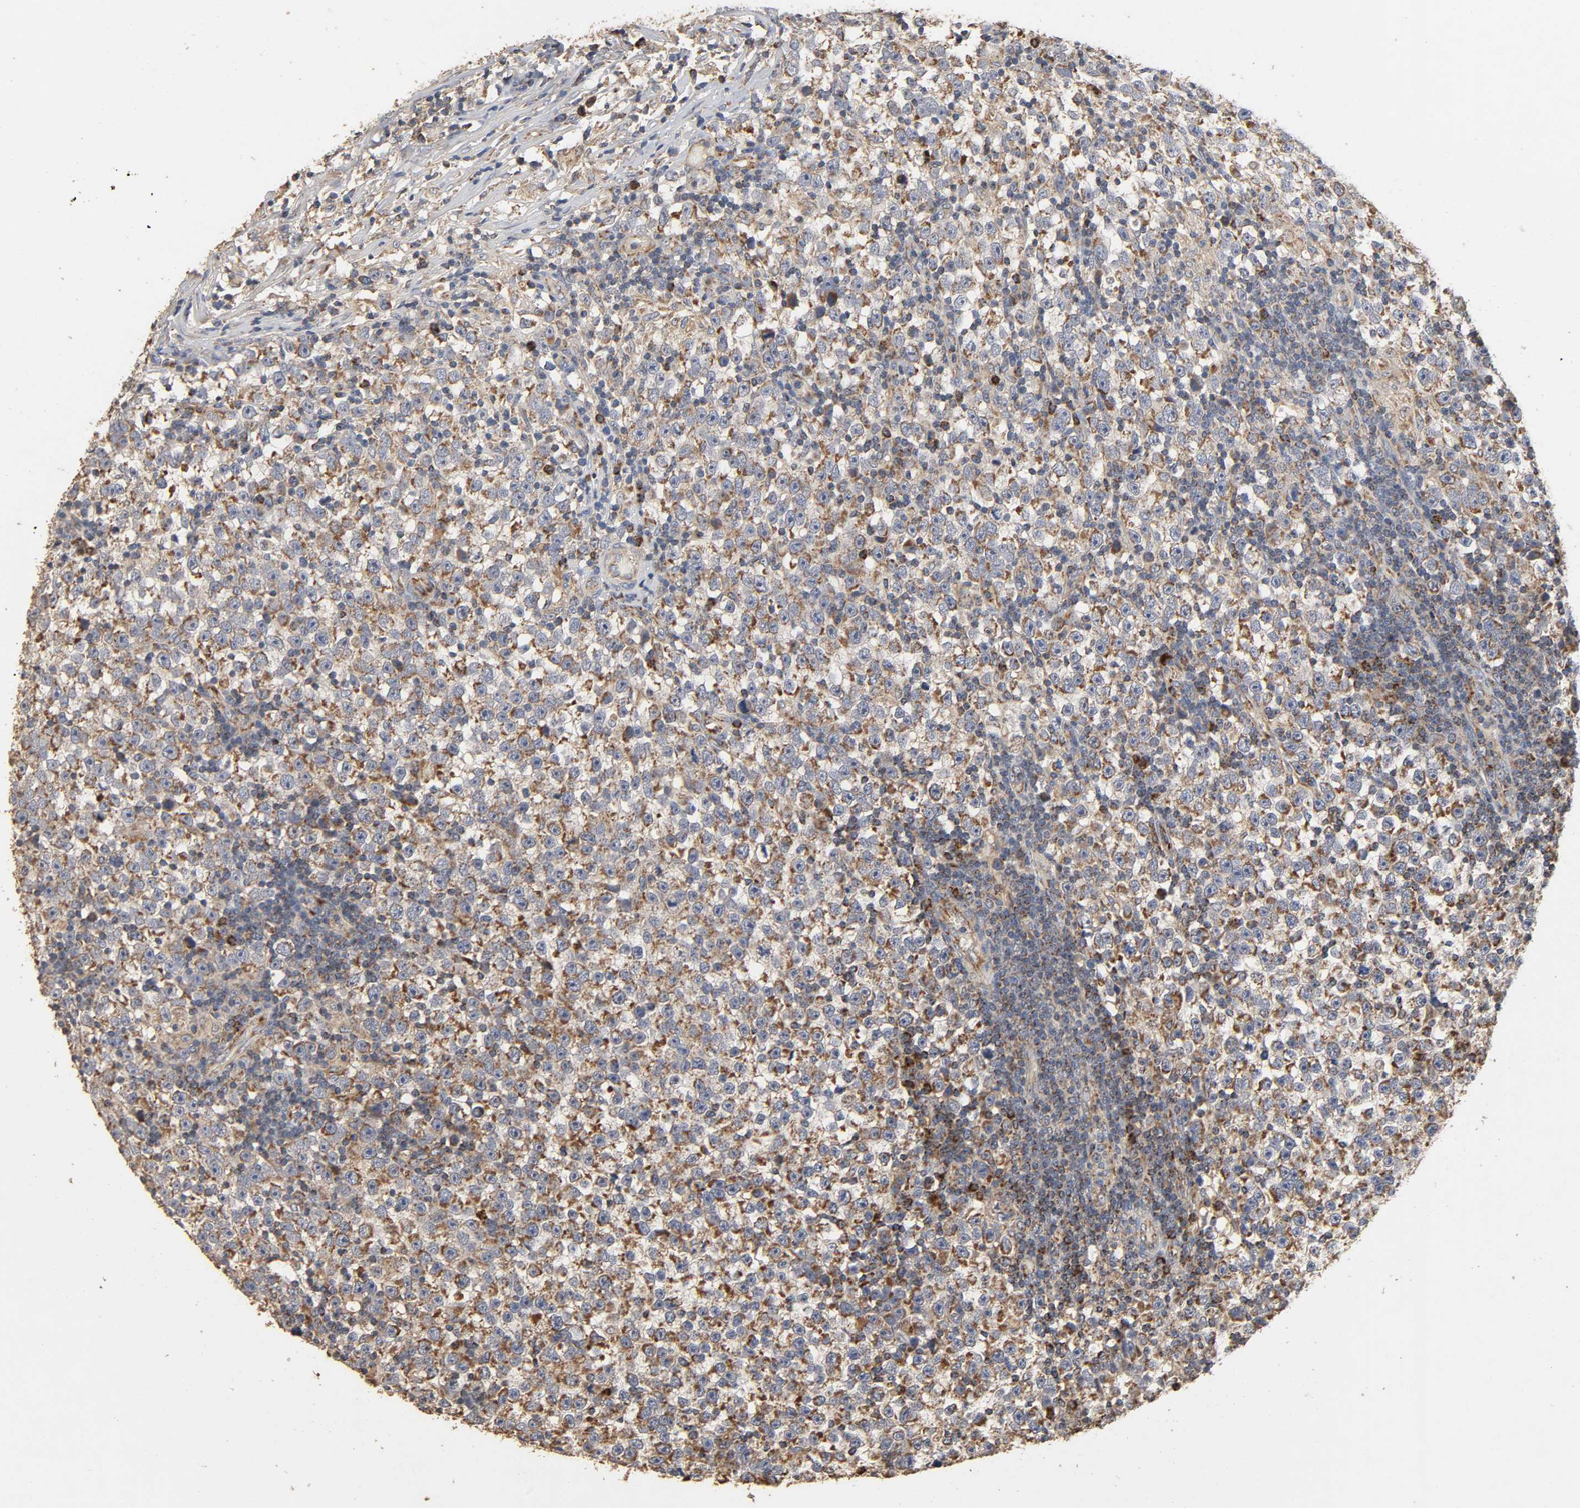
{"staining": {"intensity": "weak", "quantity": ">75%", "location": "cytoplasmic/membranous"}, "tissue": "testis cancer", "cell_type": "Tumor cells", "image_type": "cancer", "snomed": [{"axis": "morphology", "description": "Seminoma, NOS"}, {"axis": "topography", "description": "Testis"}], "caption": "DAB immunohistochemical staining of human testis seminoma exhibits weak cytoplasmic/membranous protein positivity in about >75% of tumor cells. The protein is stained brown, and the nuclei are stained in blue (DAB IHC with brightfield microscopy, high magnification).", "gene": "NDUFS3", "patient": {"sex": "male", "age": 43}}